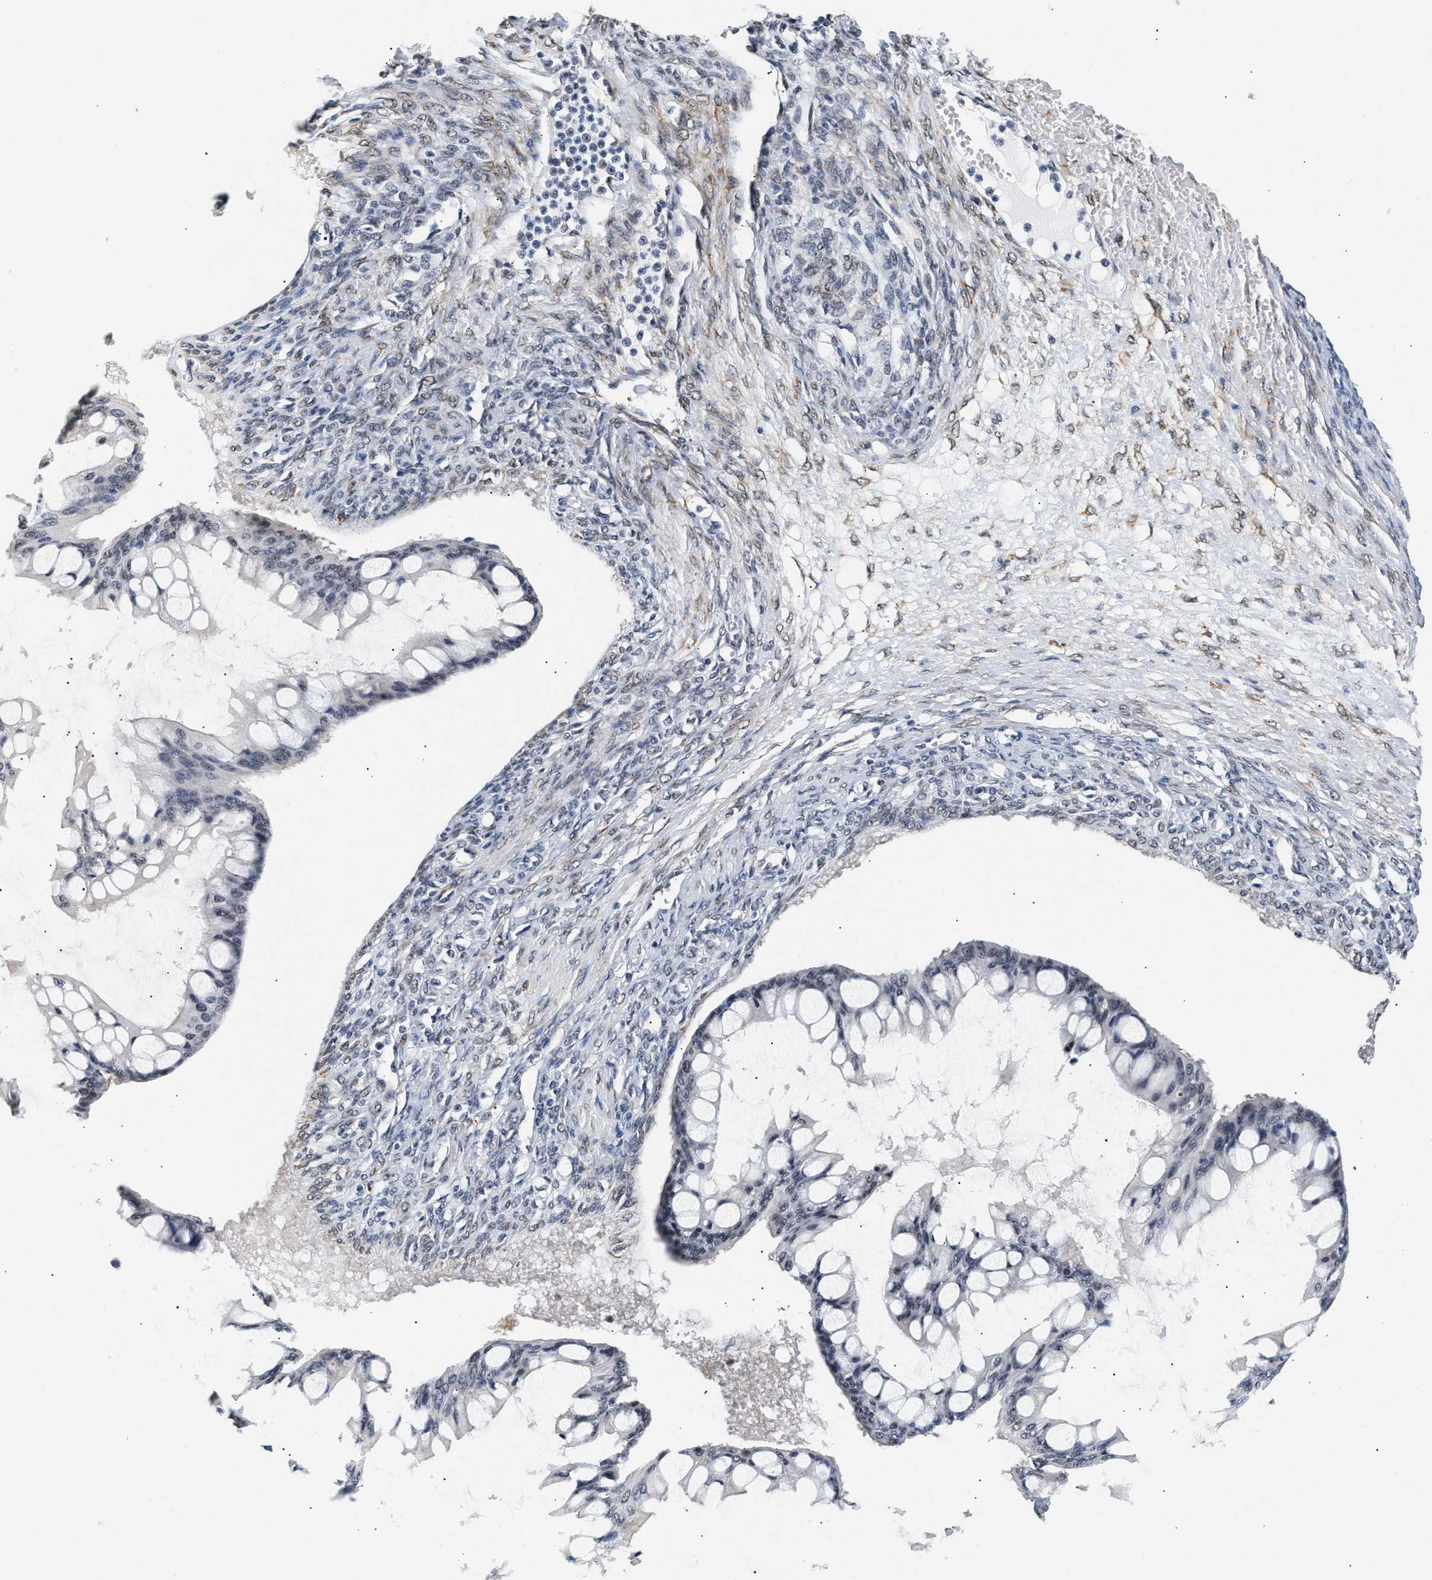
{"staining": {"intensity": "negative", "quantity": "none", "location": "none"}, "tissue": "ovarian cancer", "cell_type": "Tumor cells", "image_type": "cancer", "snomed": [{"axis": "morphology", "description": "Cystadenocarcinoma, mucinous, NOS"}, {"axis": "topography", "description": "Ovary"}], "caption": "Mucinous cystadenocarcinoma (ovarian) was stained to show a protein in brown. There is no significant expression in tumor cells.", "gene": "THOC1", "patient": {"sex": "female", "age": 73}}